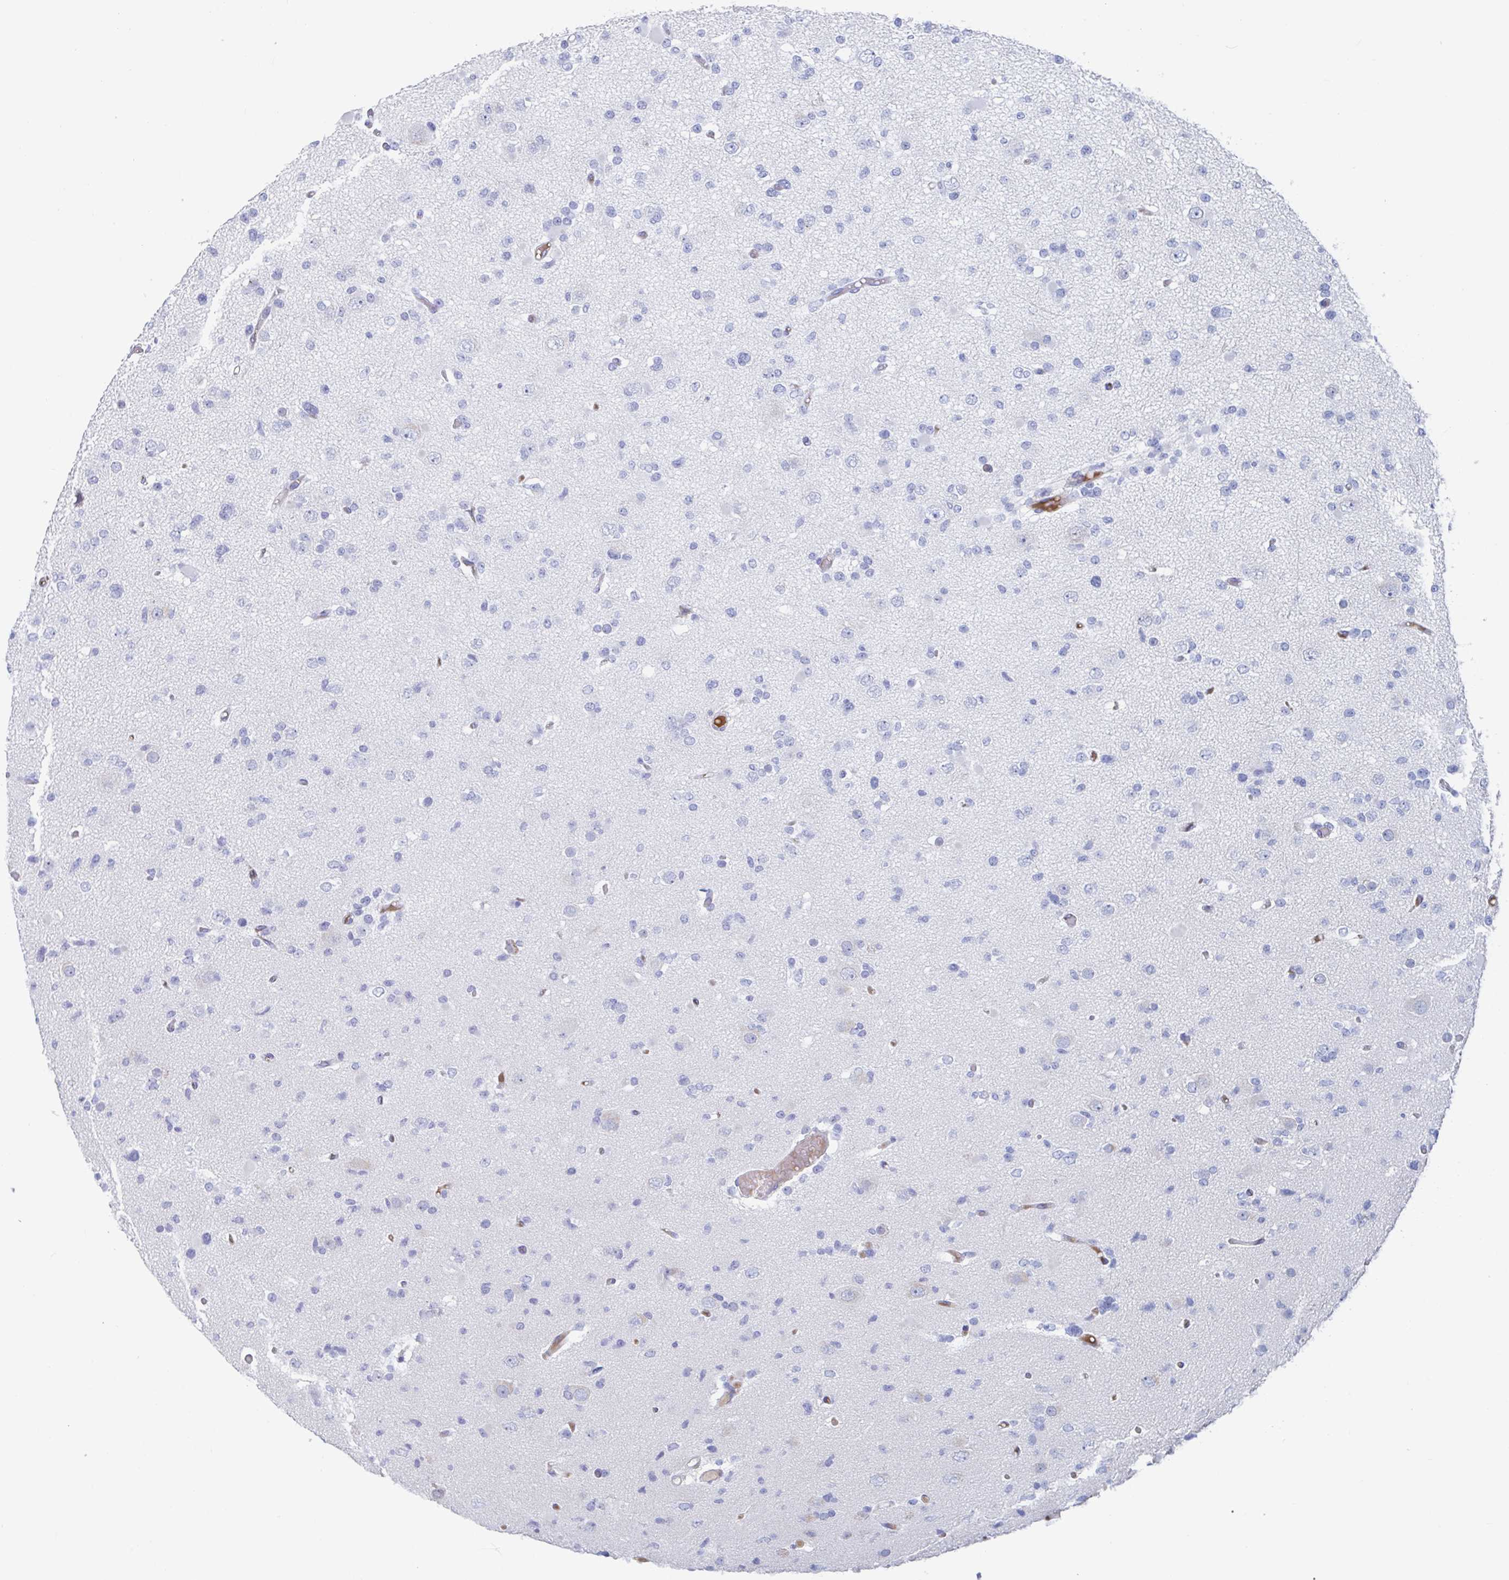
{"staining": {"intensity": "negative", "quantity": "none", "location": "none"}, "tissue": "glioma", "cell_type": "Tumor cells", "image_type": "cancer", "snomed": [{"axis": "morphology", "description": "Glioma, malignant, Low grade"}, {"axis": "topography", "description": "Brain"}], "caption": "A high-resolution micrograph shows immunohistochemistry (IHC) staining of malignant glioma (low-grade), which exhibits no significant staining in tumor cells.", "gene": "NT5C3B", "patient": {"sex": "female", "age": 22}}